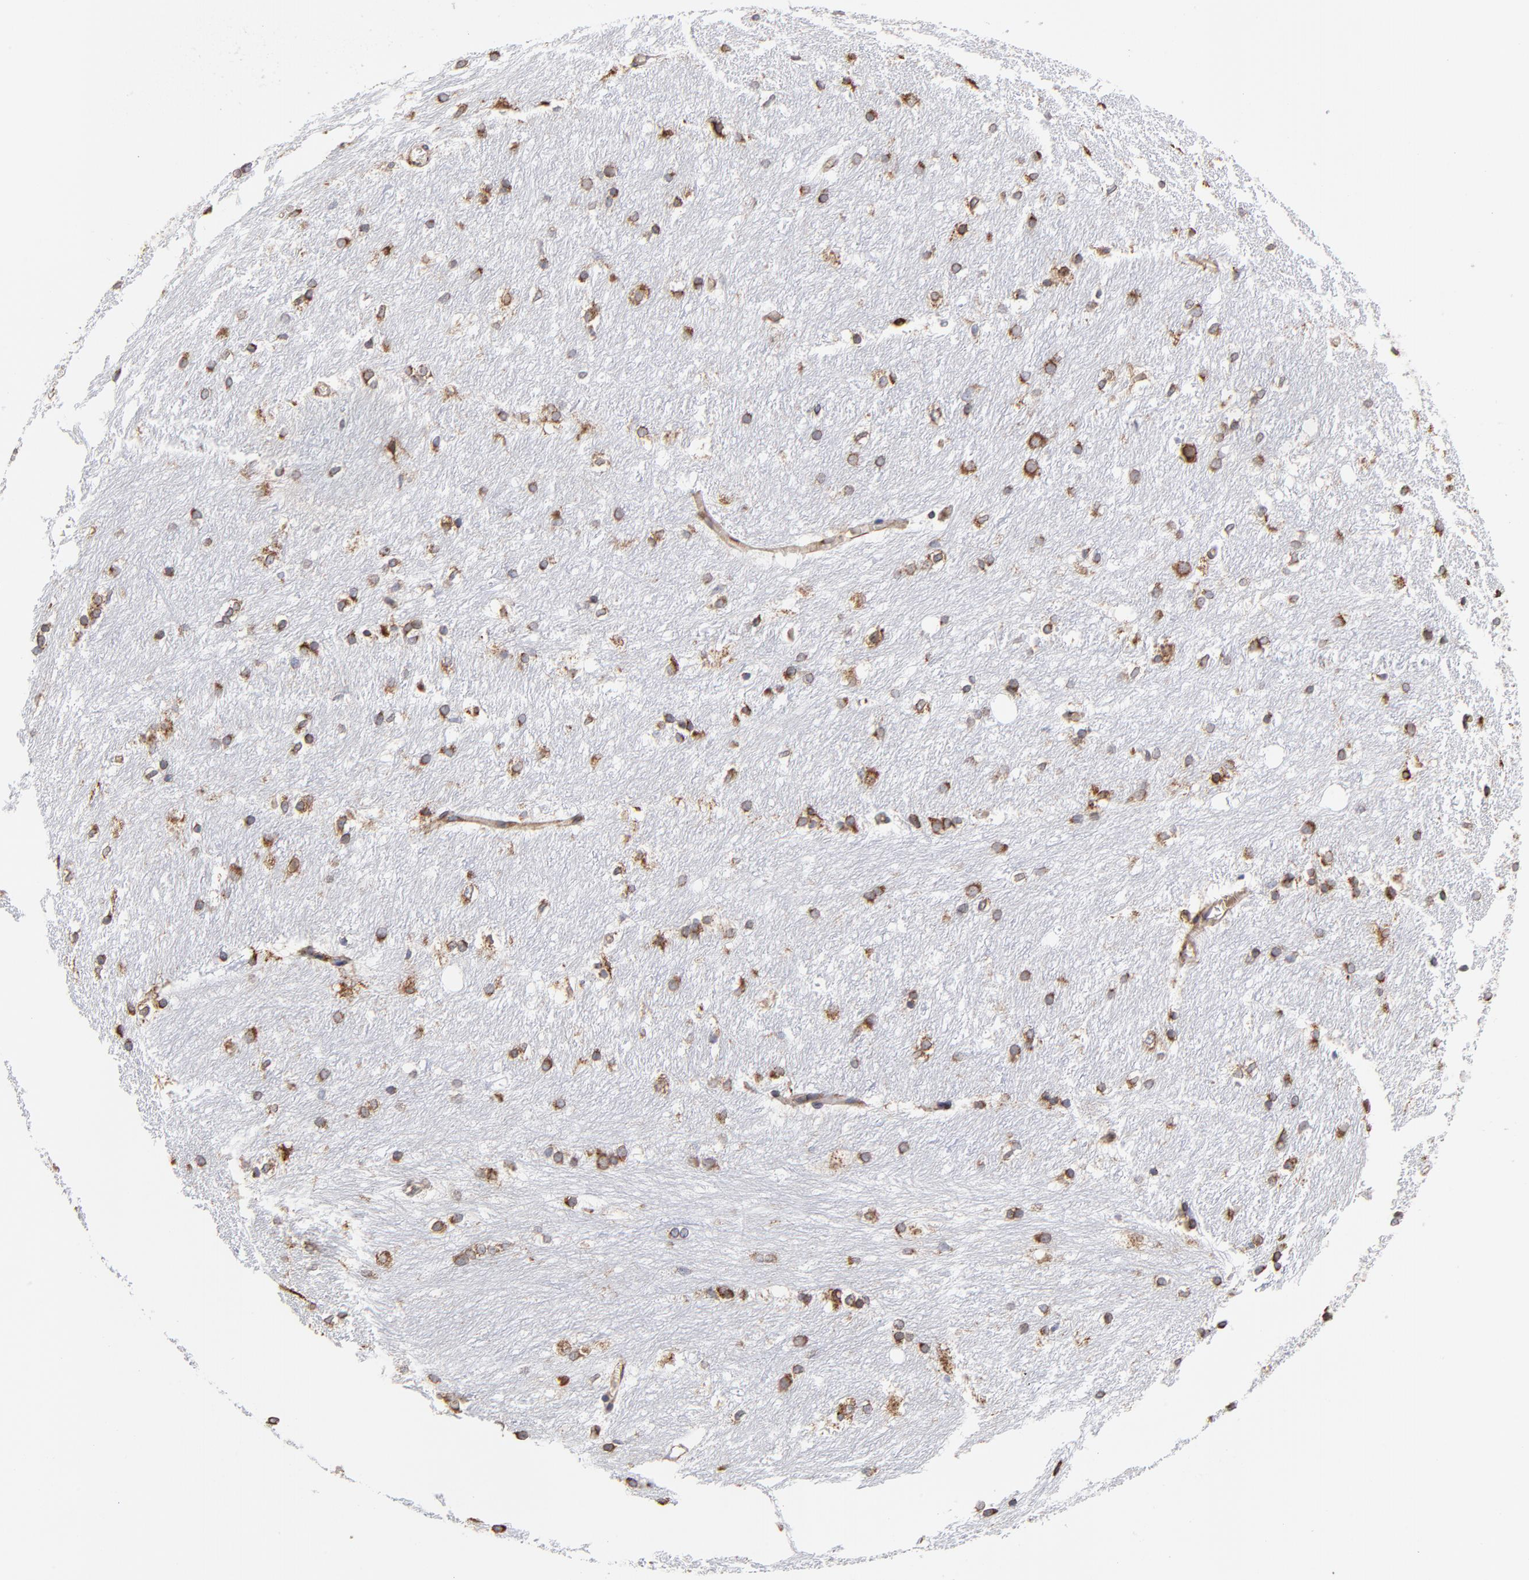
{"staining": {"intensity": "moderate", "quantity": "<25%", "location": "cytoplasmic/membranous"}, "tissue": "caudate", "cell_type": "Glial cells", "image_type": "normal", "snomed": [{"axis": "morphology", "description": "Normal tissue, NOS"}, {"axis": "topography", "description": "Lateral ventricle wall"}], "caption": "Immunohistochemistry (DAB (3,3'-diaminobenzidine)) staining of unremarkable human caudate demonstrates moderate cytoplasmic/membranous protein staining in about <25% of glial cells.", "gene": "LMAN1", "patient": {"sex": "female", "age": 19}}